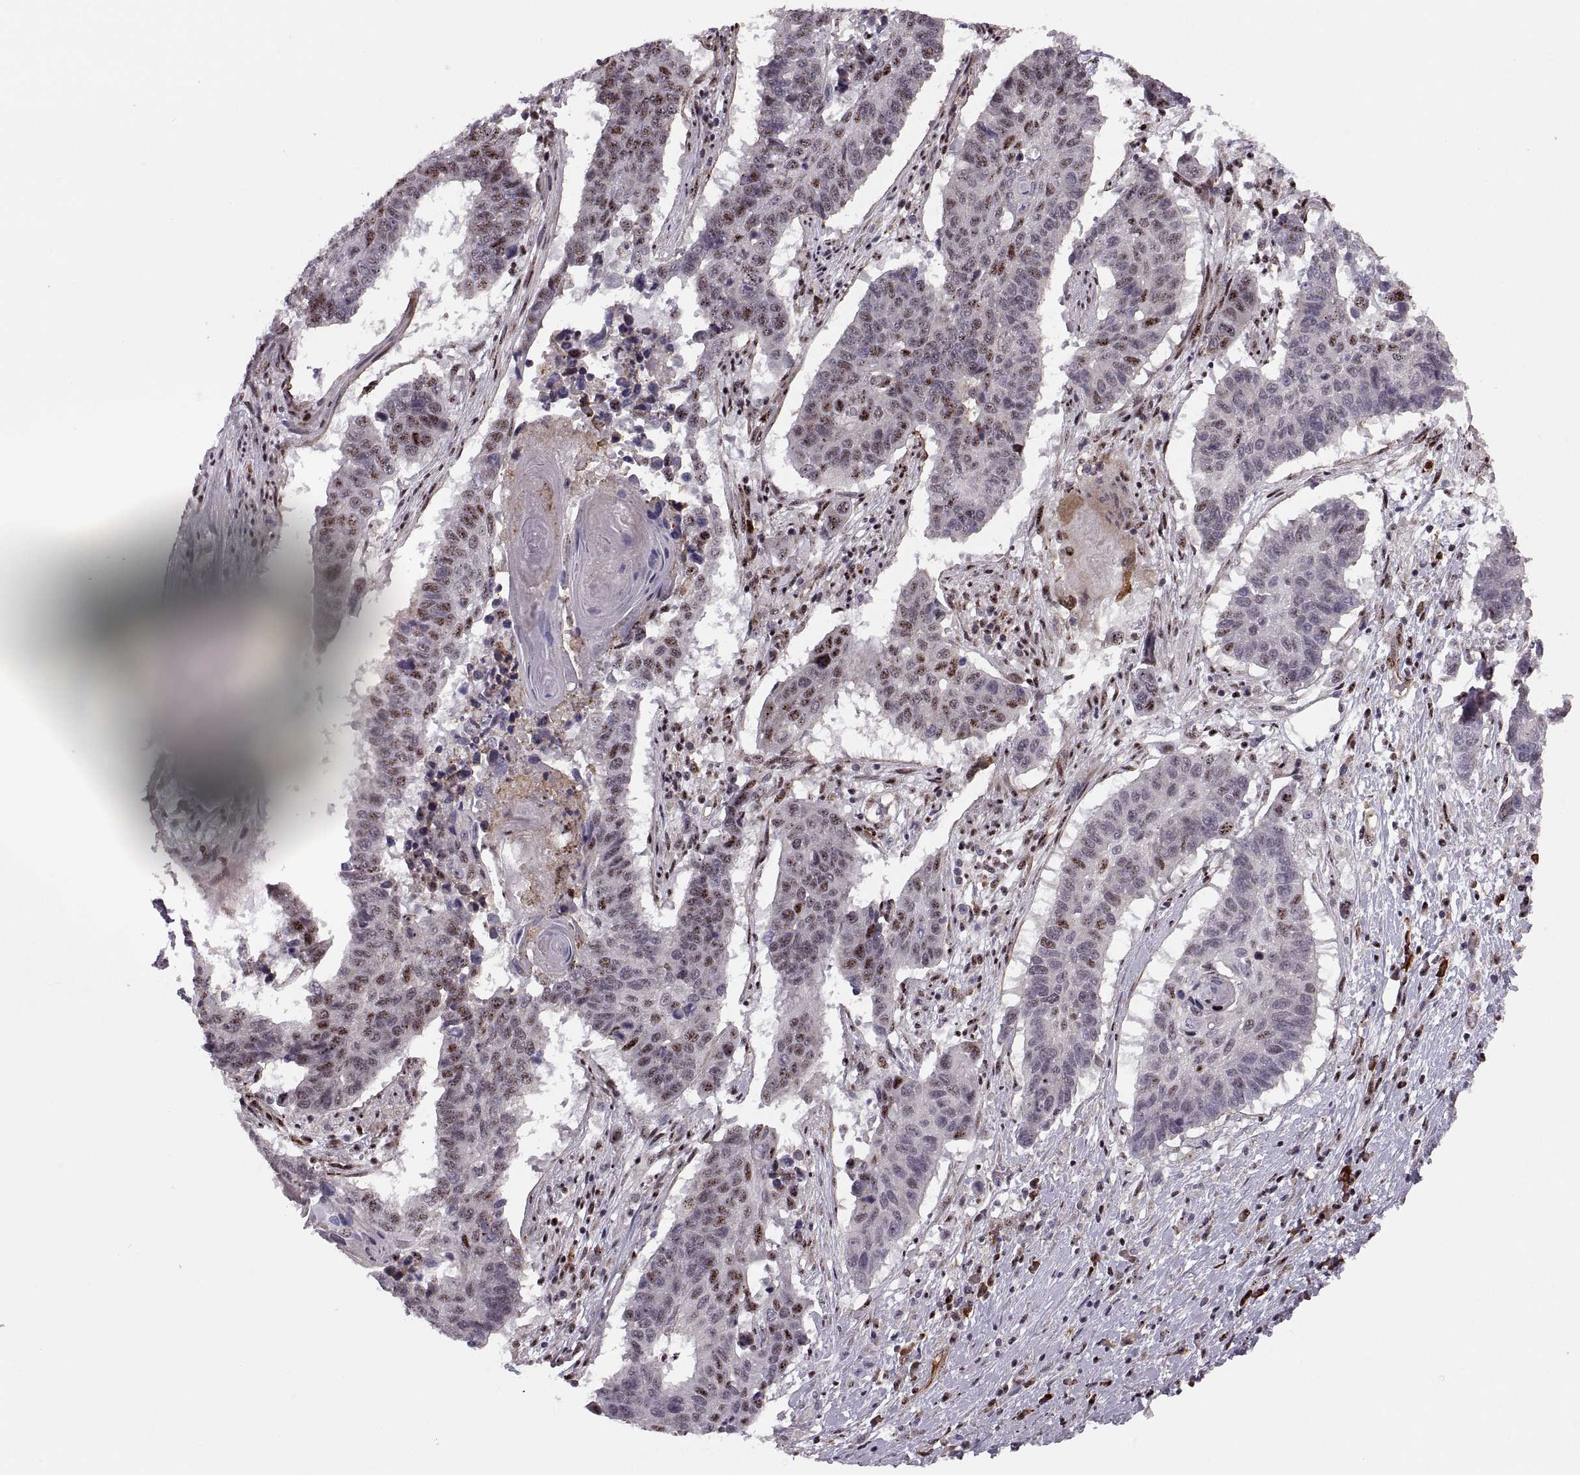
{"staining": {"intensity": "moderate", "quantity": "<25%", "location": "nuclear"}, "tissue": "lung cancer", "cell_type": "Tumor cells", "image_type": "cancer", "snomed": [{"axis": "morphology", "description": "Squamous cell carcinoma, NOS"}, {"axis": "topography", "description": "Lung"}], "caption": "Protein expression analysis of squamous cell carcinoma (lung) shows moderate nuclear positivity in about <25% of tumor cells. (Stains: DAB (3,3'-diaminobenzidine) in brown, nuclei in blue, Microscopy: brightfield microscopy at high magnification).", "gene": "ZCCHC17", "patient": {"sex": "male", "age": 73}}